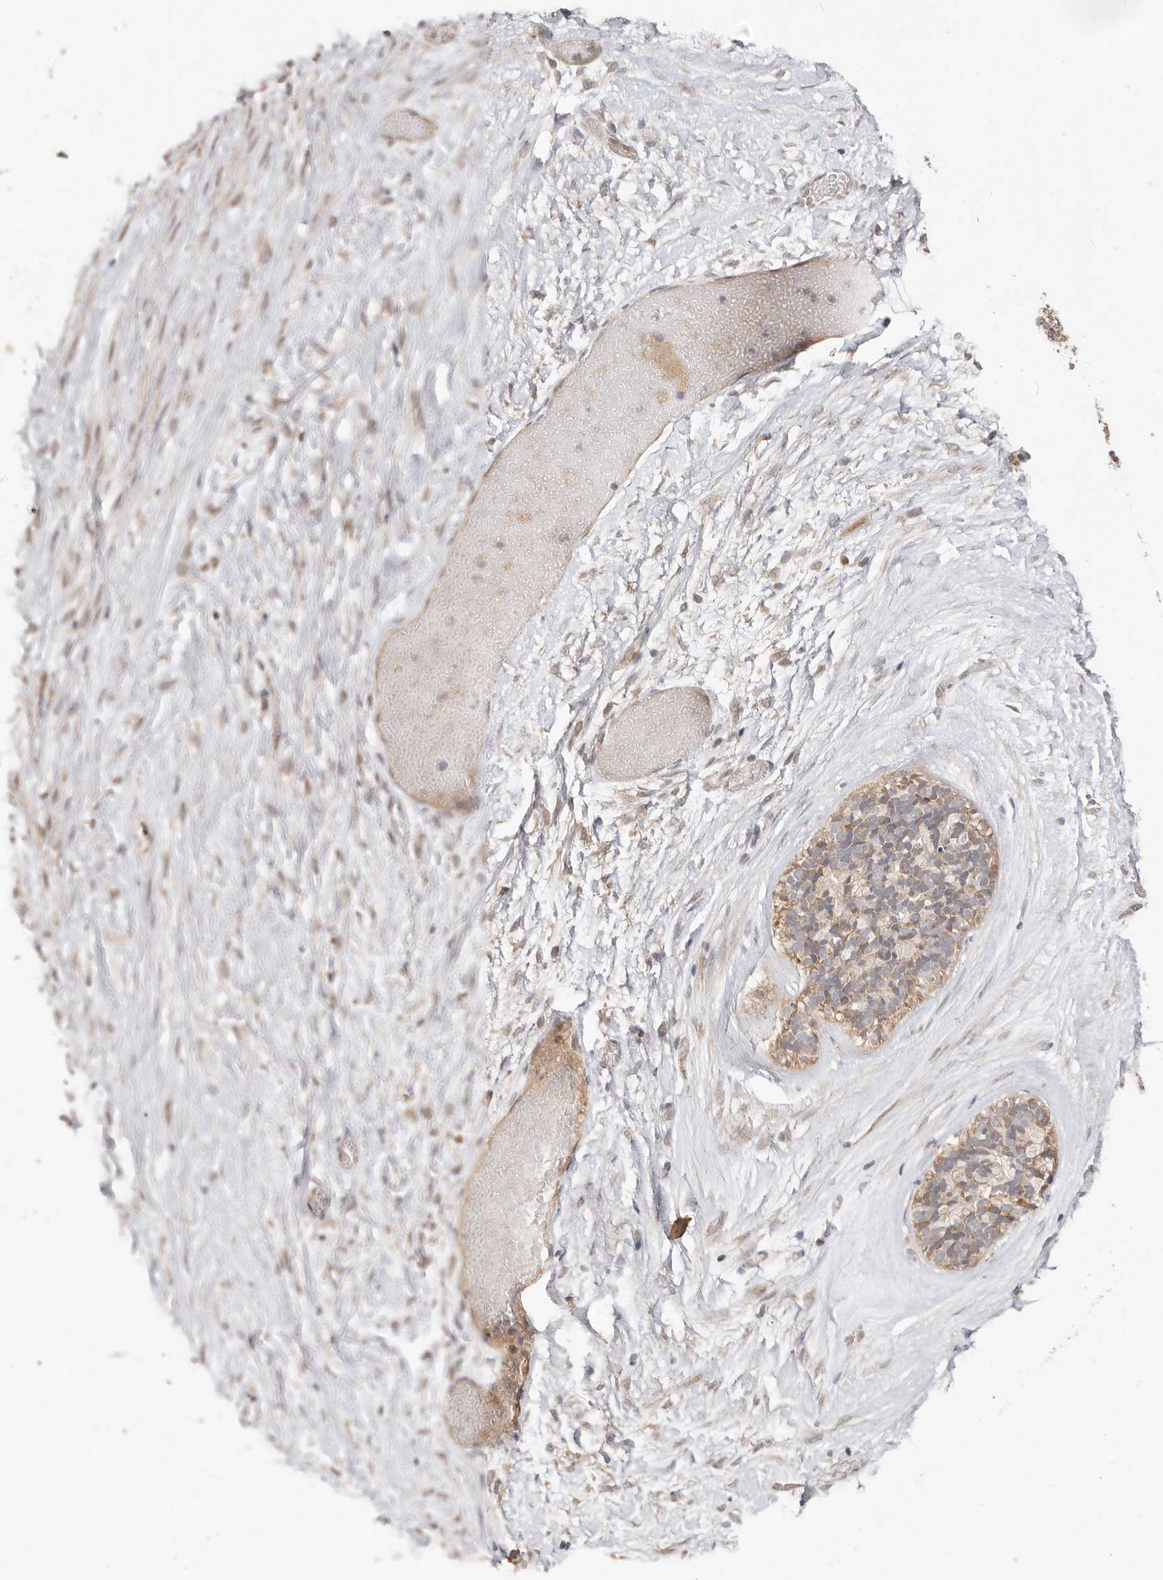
{"staining": {"intensity": "weak", "quantity": ">75%", "location": "cytoplasmic/membranous"}, "tissue": "ovarian cancer", "cell_type": "Tumor cells", "image_type": "cancer", "snomed": [{"axis": "morphology", "description": "Cystadenocarcinoma, serous, NOS"}, {"axis": "topography", "description": "Ovary"}], "caption": "The immunohistochemical stain highlights weak cytoplasmic/membranous positivity in tumor cells of ovarian cancer tissue. The staining was performed using DAB, with brown indicating positive protein expression. Nuclei are stained blue with hematoxylin.", "gene": "MTFR2", "patient": {"sex": "female", "age": 56}}